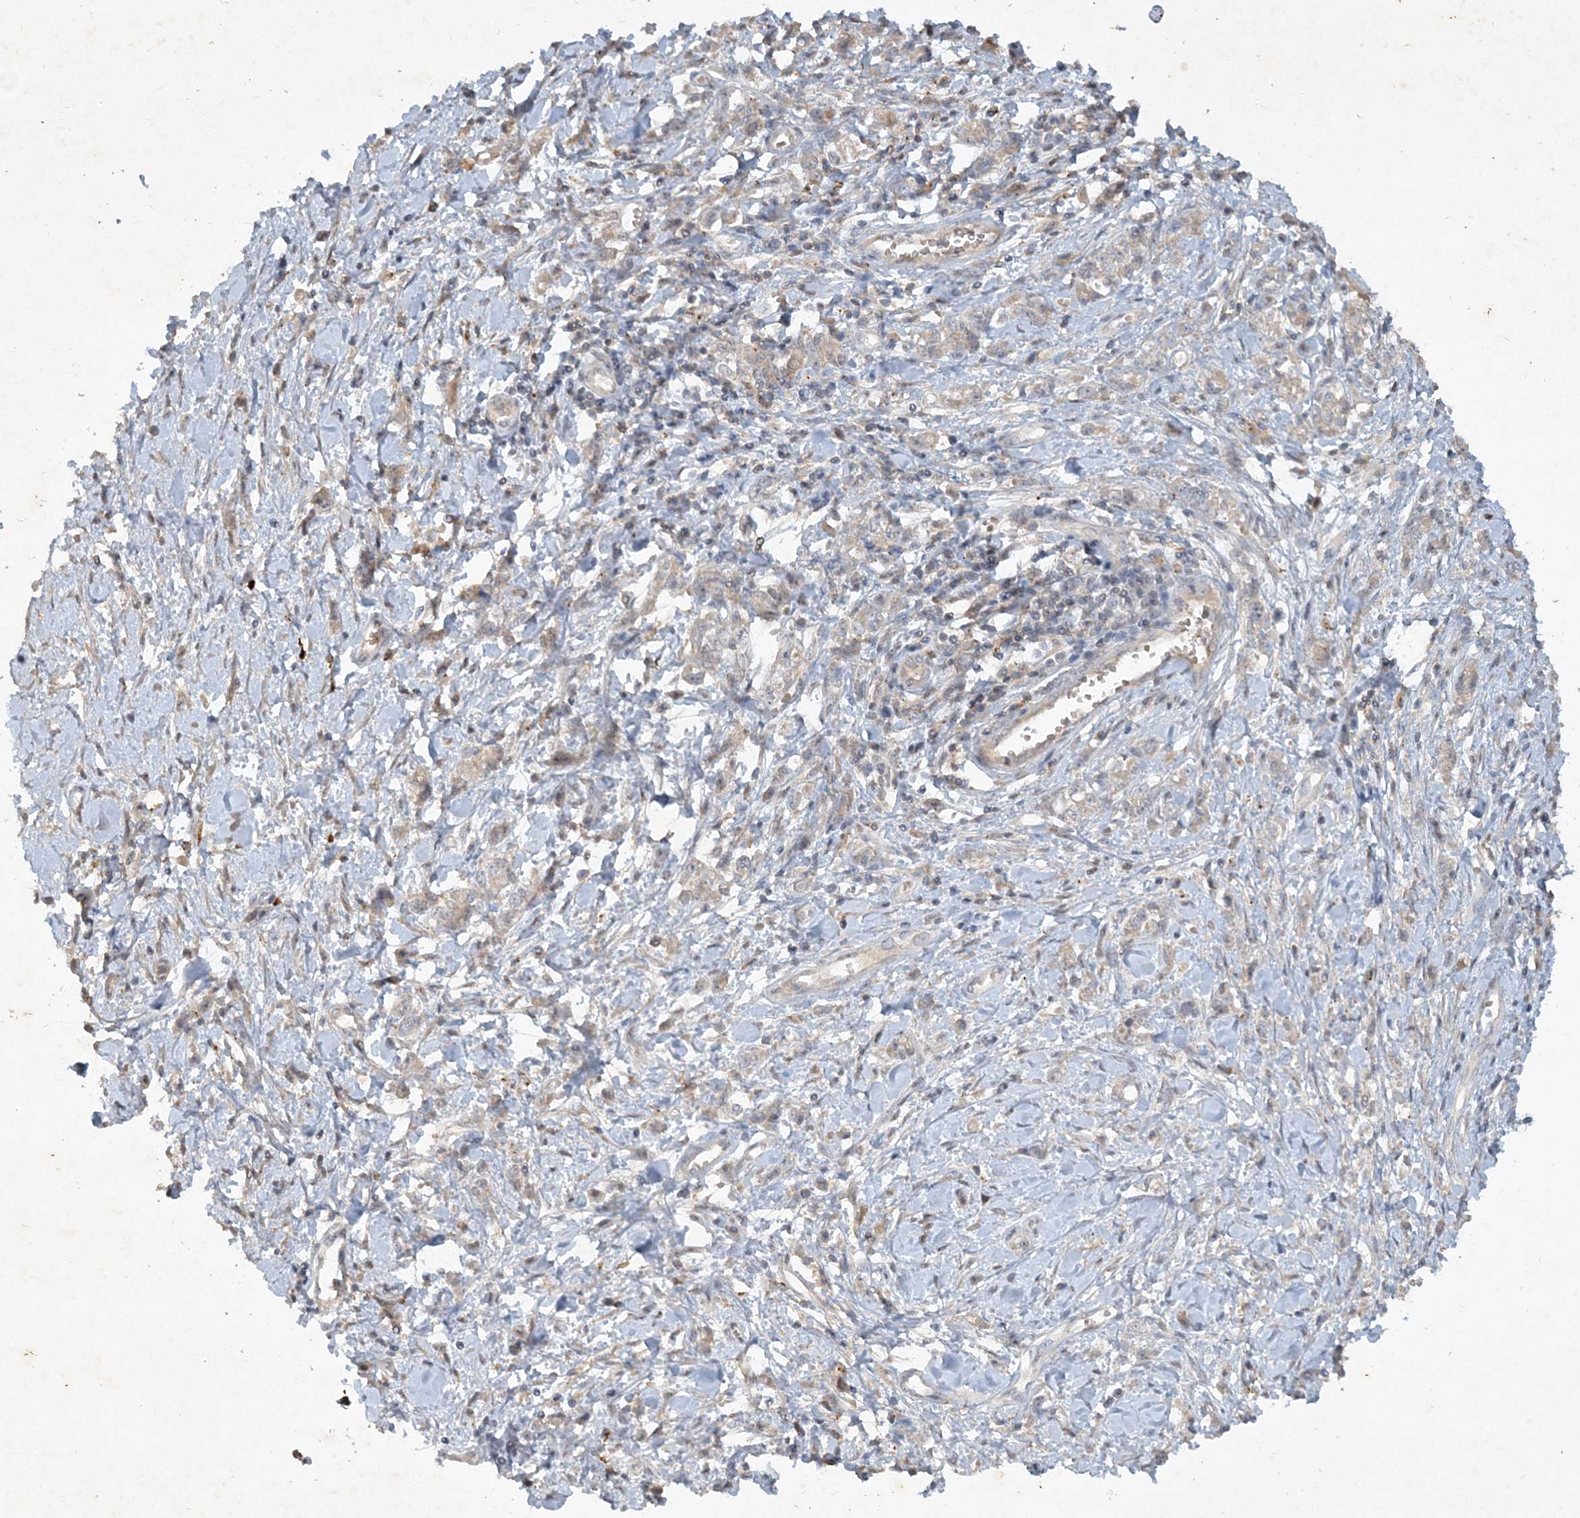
{"staining": {"intensity": "weak", "quantity": "<25%", "location": "cytoplasmic/membranous"}, "tissue": "stomach cancer", "cell_type": "Tumor cells", "image_type": "cancer", "snomed": [{"axis": "morphology", "description": "Adenocarcinoma, NOS"}, {"axis": "topography", "description": "Stomach"}], "caption": "High magnification brightfield microscopy of stomach cancer stained with DAB (3,3'-diaminobenzidine) (brown) and counterstained with hematoxylin (blue): tumor cells show no significant positivity. (DAB IHC visualized using brightfield microscopy, high magnification).", "gene": "THG1L", "patient": {"sex": "female", "age": 76}}